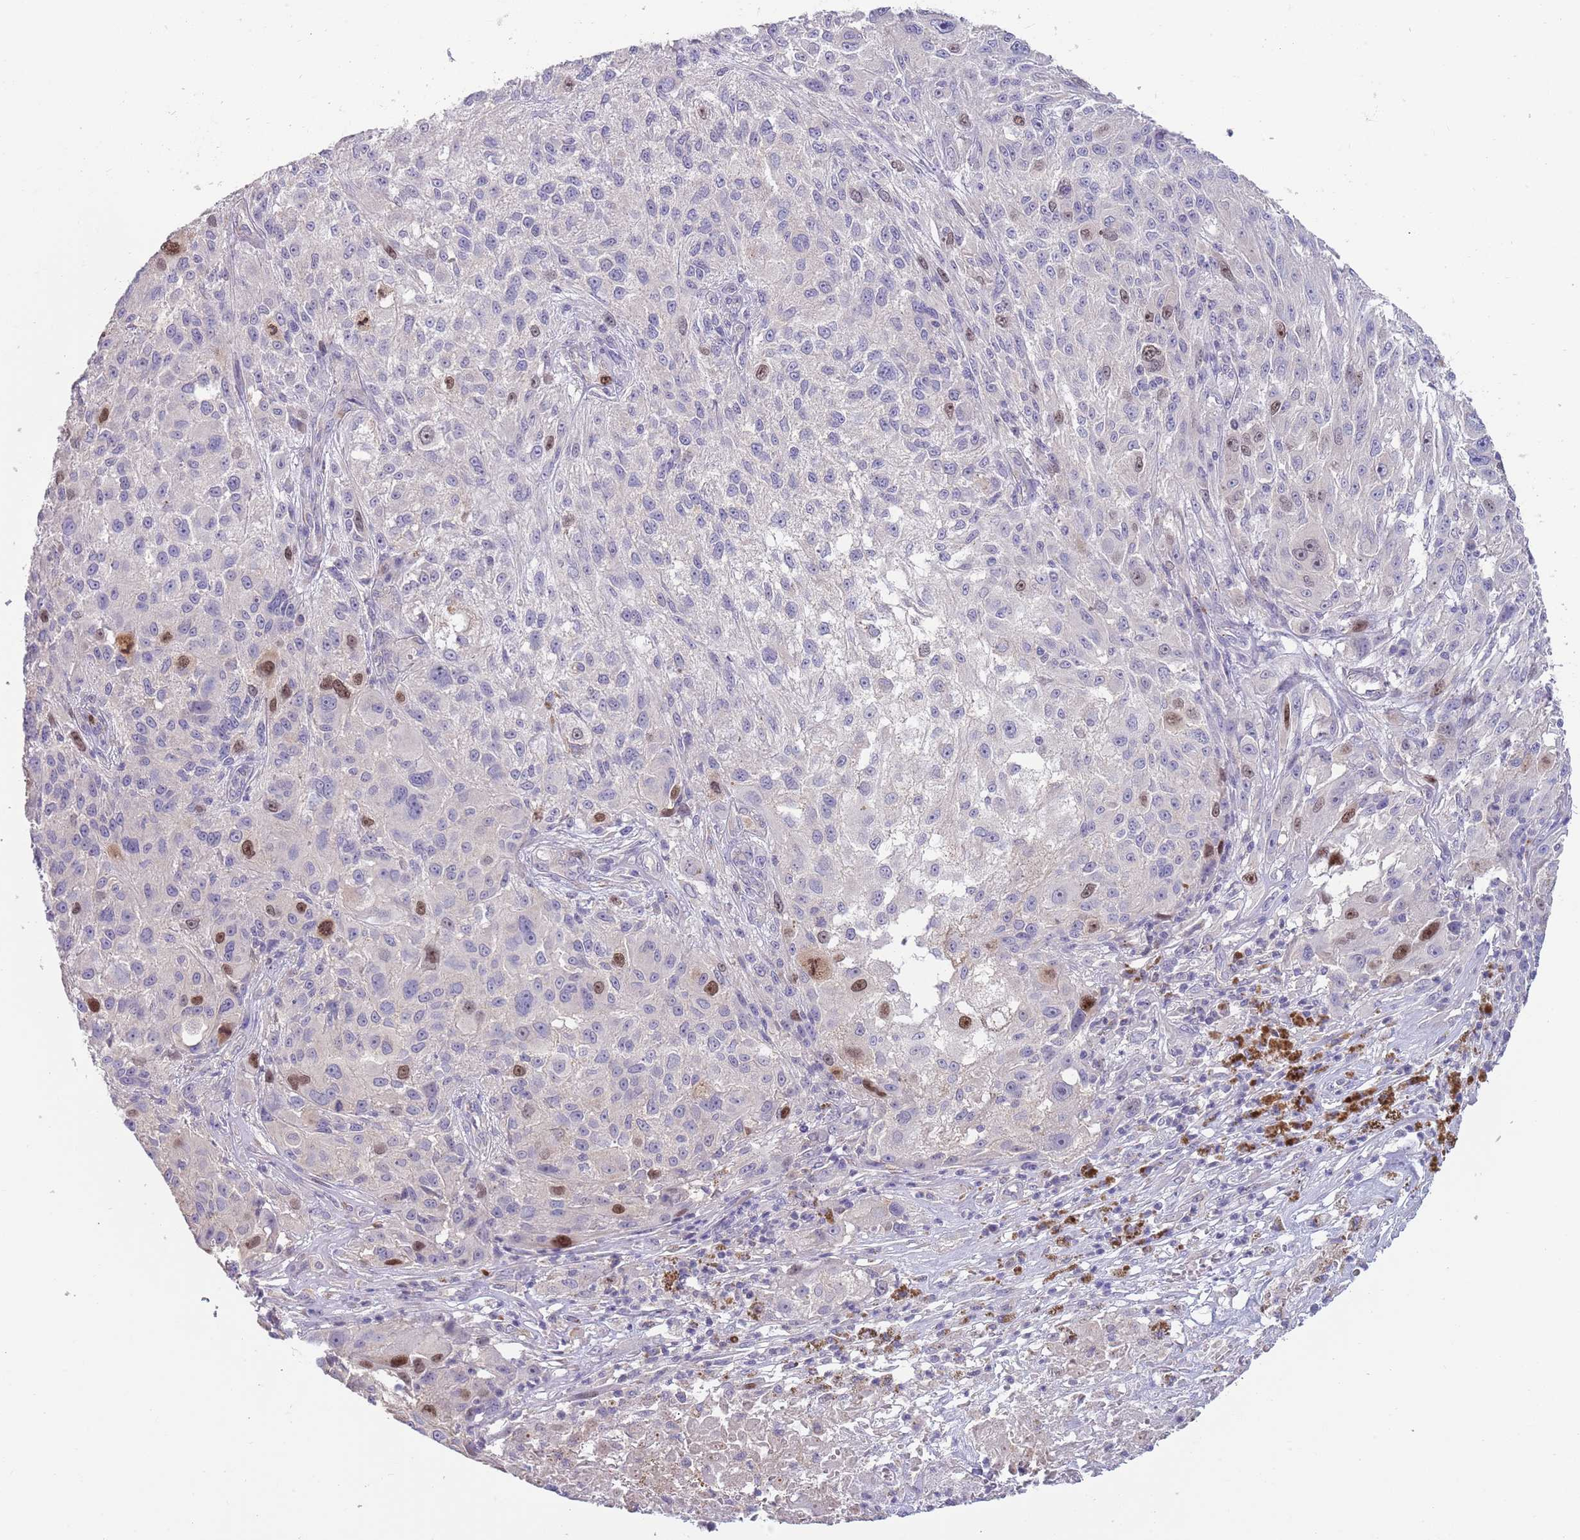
{"staining": {"intensity": "moderate", "quantity": "<25%", "location": "nuclear"}, "tissue": "melanoma", "cell_type": "Tumor cells", "image_type": "cancer", "snomed": [{"axis": "morphology", "description": "Normal morphology"}, {"axis": "morphology", "description": "Malignant melanoma, NOS"}, {"axis": "topography", "description": "Skin"}], "caption": "Malignant melanoma tissue demonstrates moderate nuclear expression in about <25% of tumor cells", "gene": "PIMREG", "patient": {"sex": "female", "age": 72}}